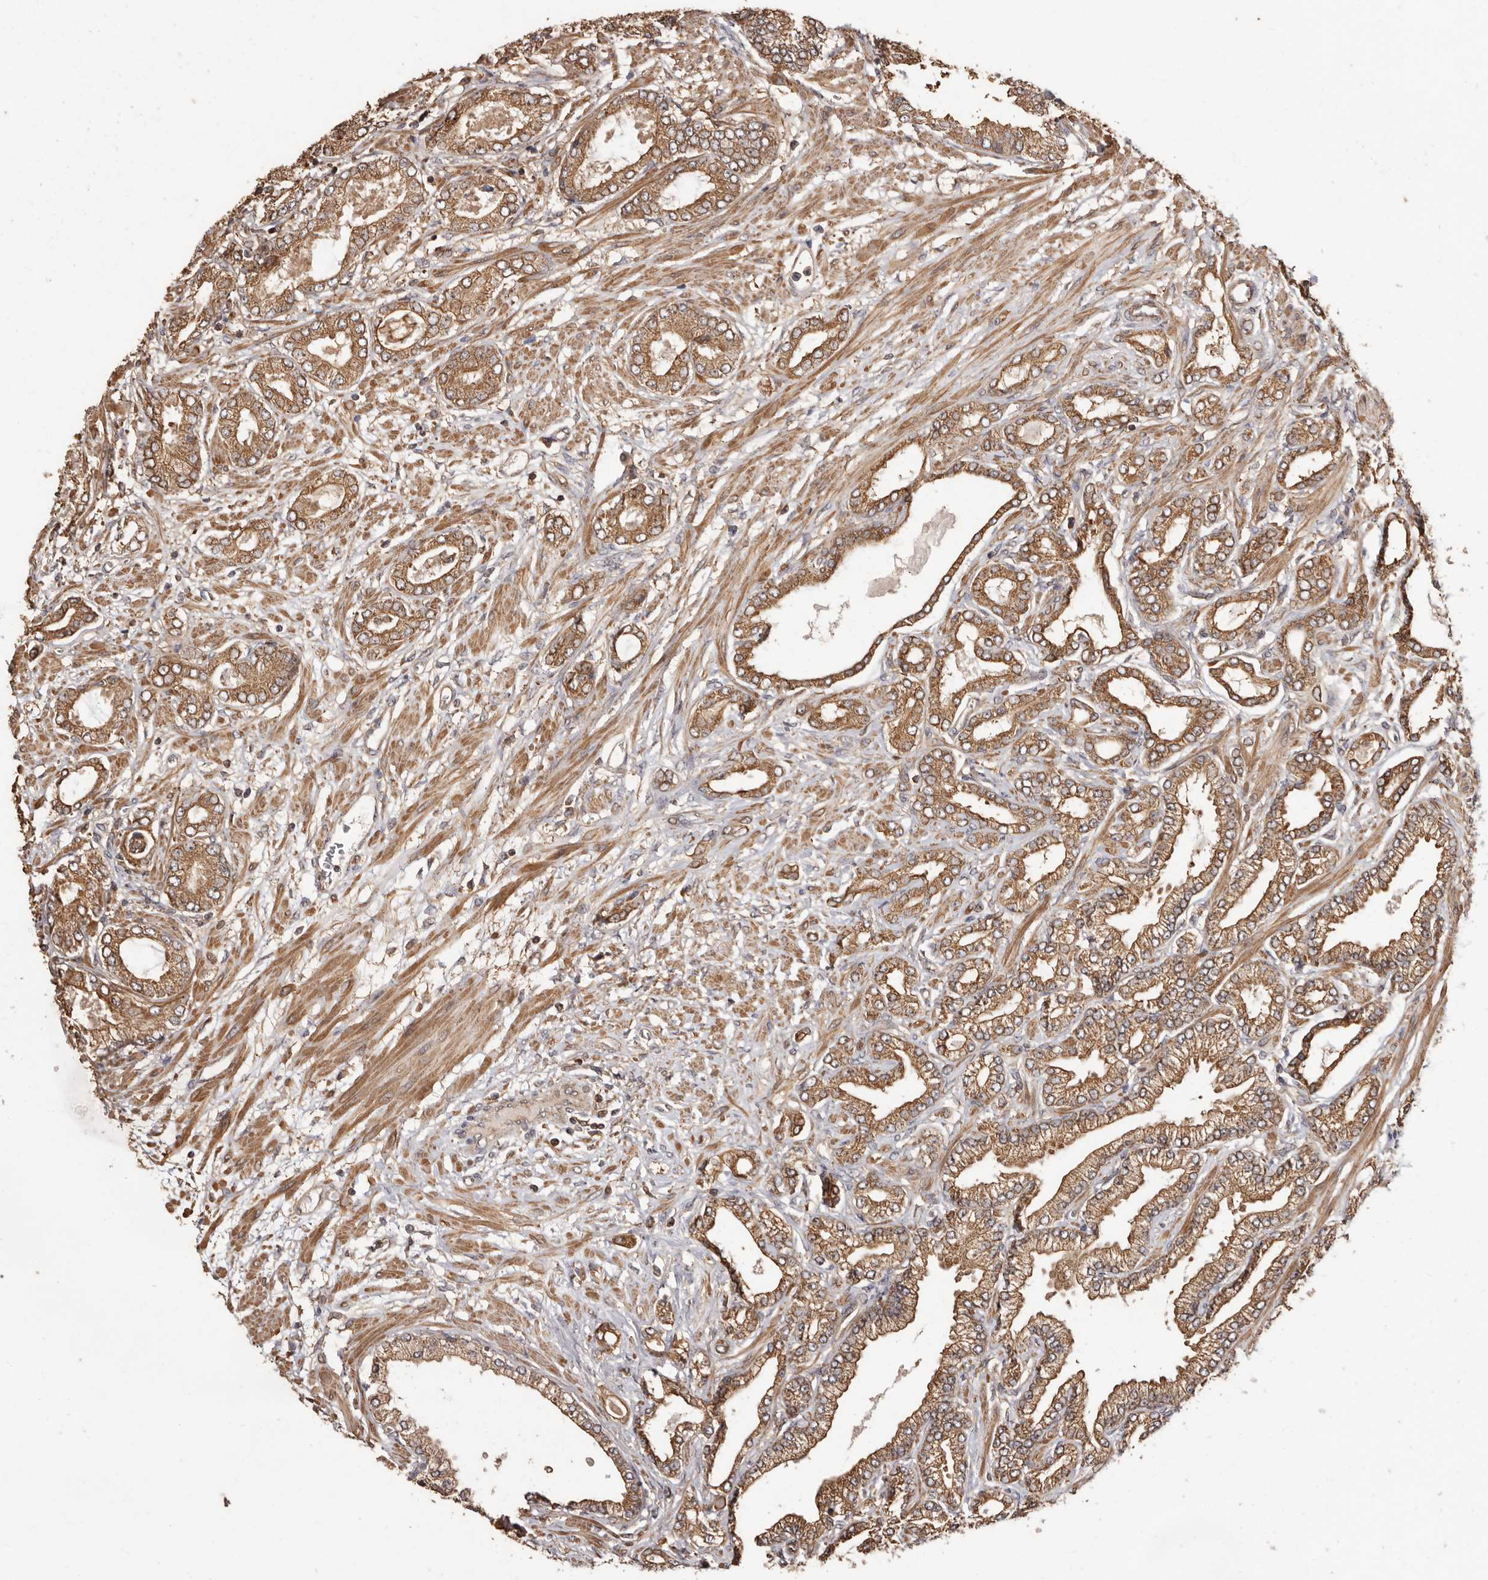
{"staining": {"intensity": "moderate", "quantity": ">75%", "location": "cytoplasmic/membranous"}, "tissue": "prostate cancer", "cell_type": "Tumor cells", "image_type": "cancer", "snomed": [{"axis": "morphology", "description": "Adenocarcinoma, Low grade"}, {"axis": "topography", "description": "Prostate"}], "caption": "Adenocarcinoma (low-grade) (prostate) tissue demonstrates moderate cytoplasmic/membranous staining in about >75% of tumor cells, visualized by immunohistochemistry. The staining was performed using DAB to visualize the protein expression in brown, while the nuclei were stained in blue with hematoxylin (Magnification: 20x).", "gene": "COQ8B", "patient": {"sex": "male", "age": 63}}